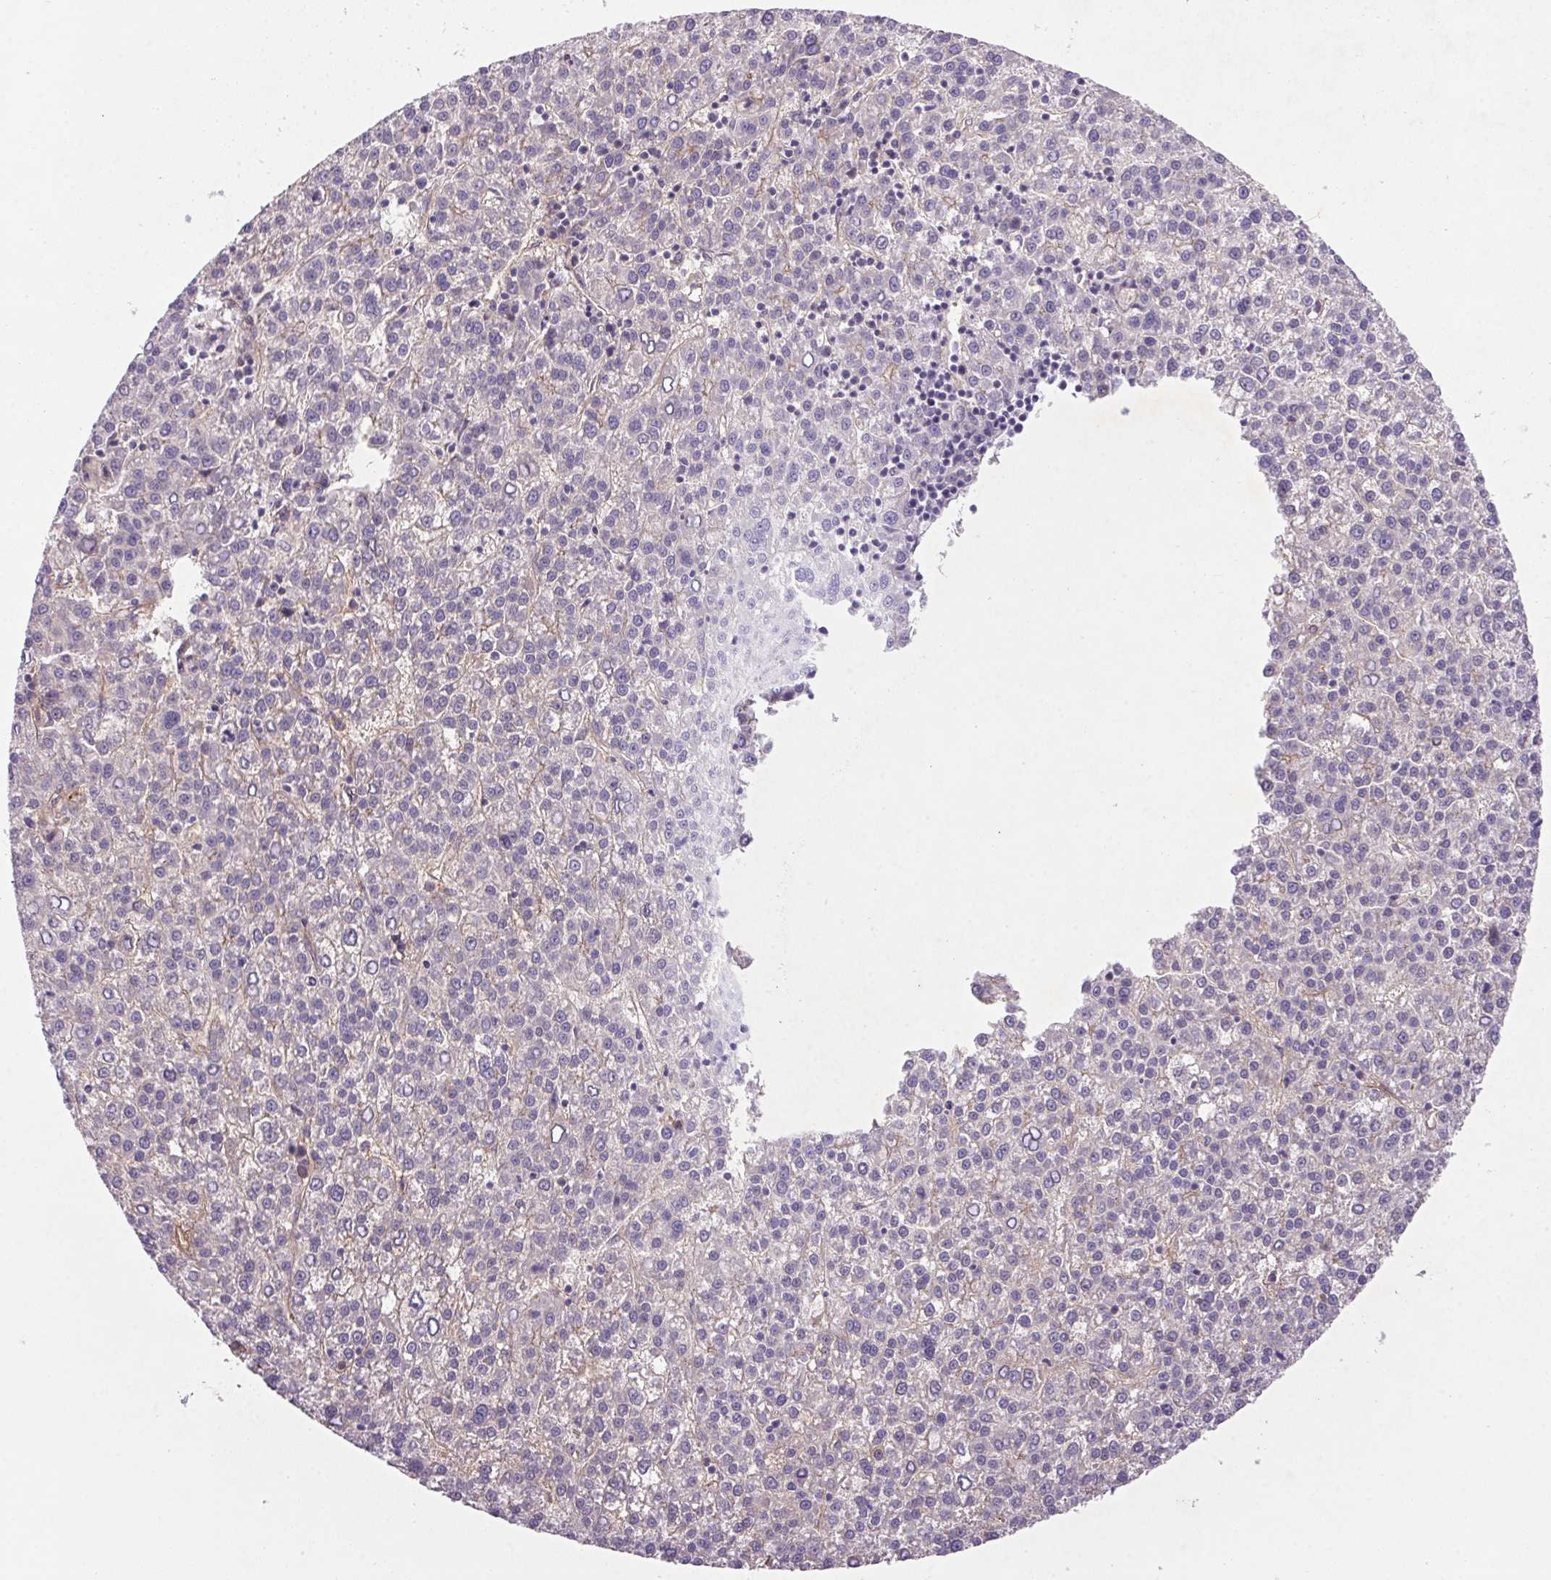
{"staining": {"intensity": "negative", "quantity": "none", "location": "none"}, "tissue": "liver cancer", "cell_type": "Tumor cells", "image_type": "cancer", "snomed": [{"axis": "morphology", "description": "Carcinoma, Hepatocellular, NOS"}, {"axis": "topography", "description": "Liver"}], "caption": "The micrograph shows no significant expression in tumor cells of liver cancer.", "gene": "APOC4", "patient": {"sex": "female", "age": 58}}